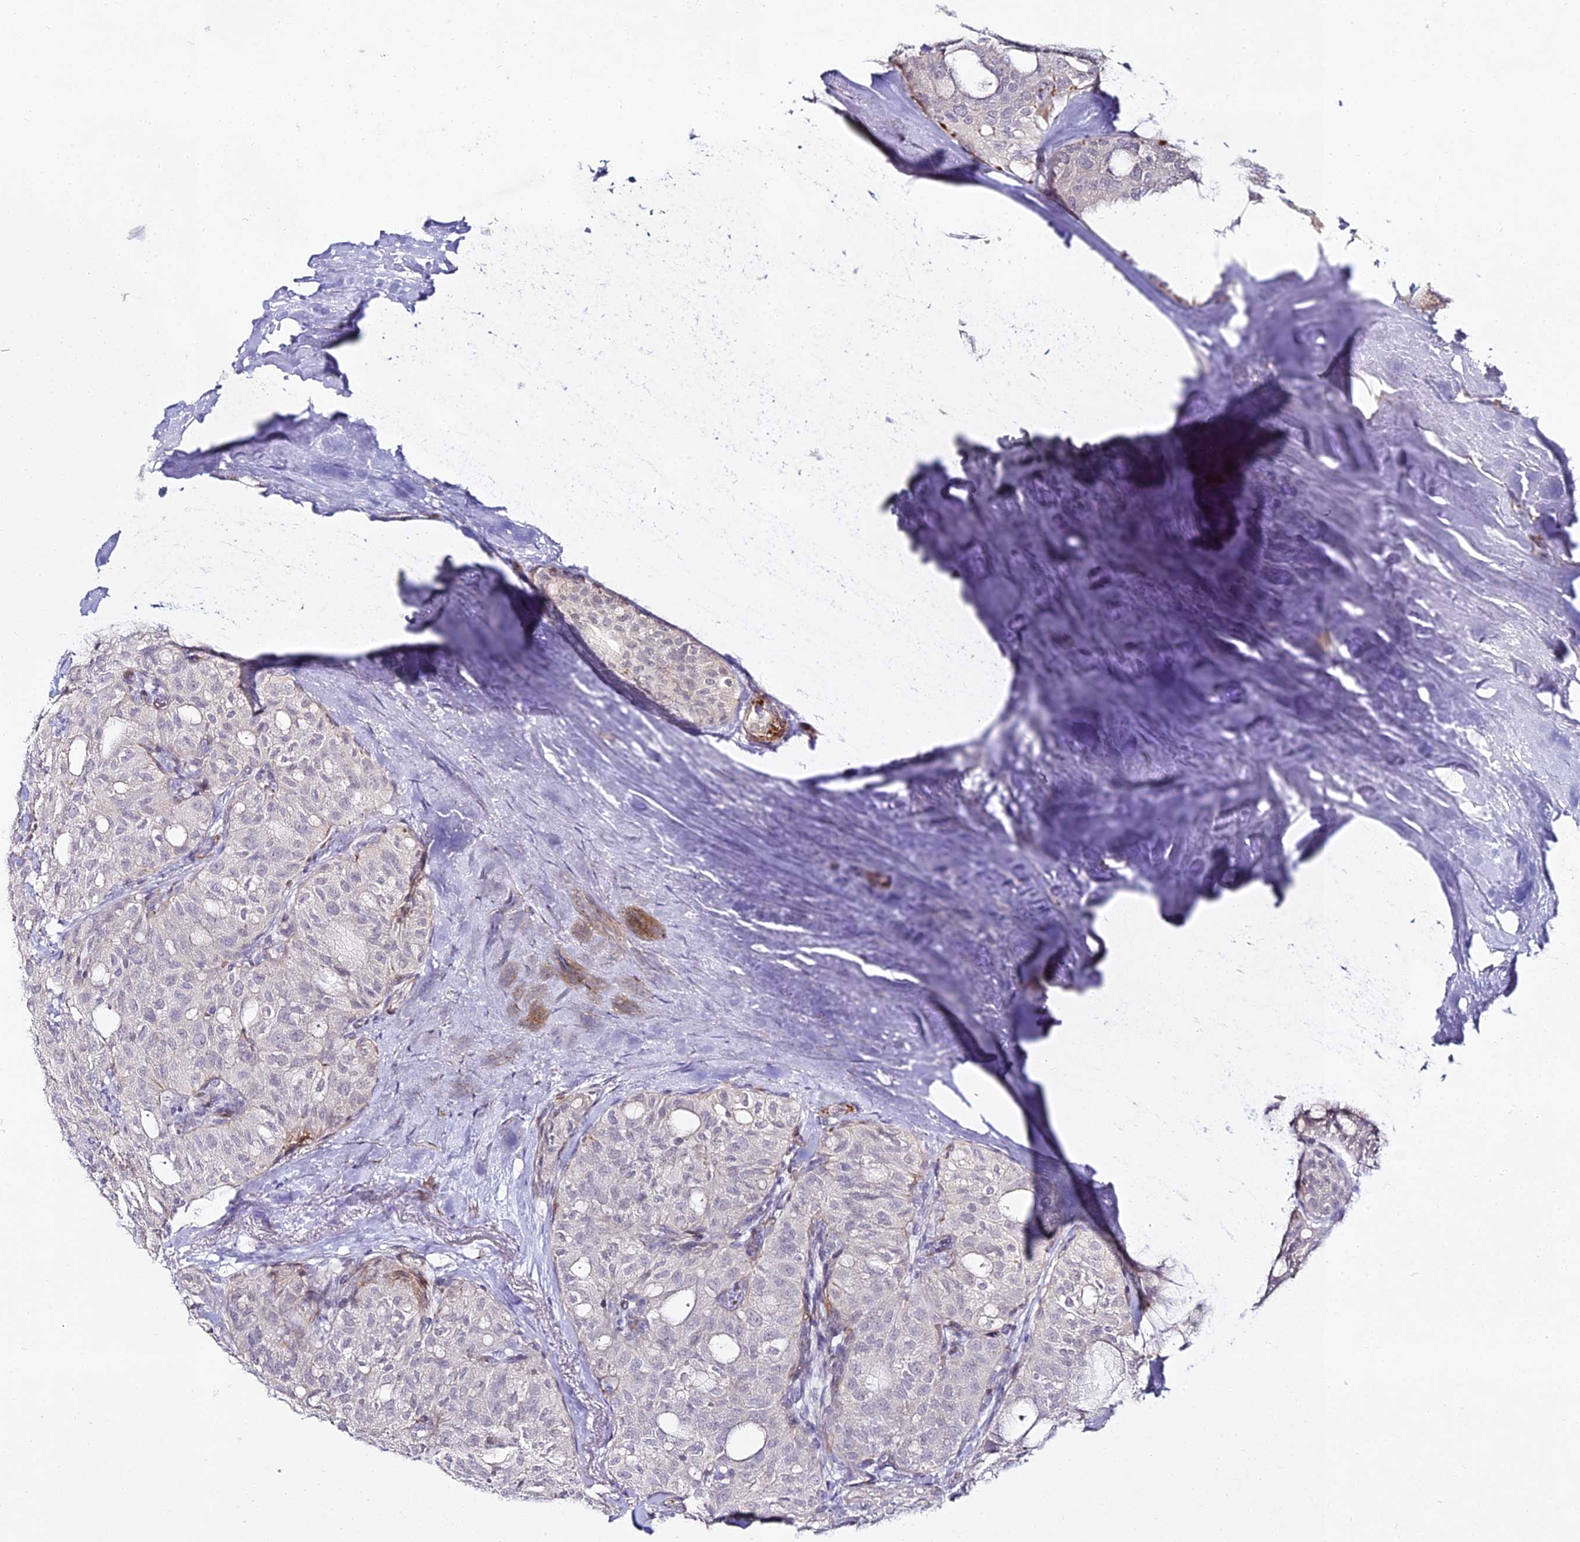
{"staining": {"intensity": "negative", "quantity": "none", "location": "none"}, "tissue": "thyroid cancer", "cell_type": "Tumor cells", "image_type": "cancer", "snomed": [{"axis": "morphology", "description": "Follicular adenoma carcinoma, NOS"}, {"axis": "topography", "description": "Thyroid gland"}], "caption": "Immunohistochemical staining of human thyroid follicular adenoma carcinoma displays no significant positivity in tumor cells.", "gene": "ALPG", "patient": {"sex": "male", "age": 75}}